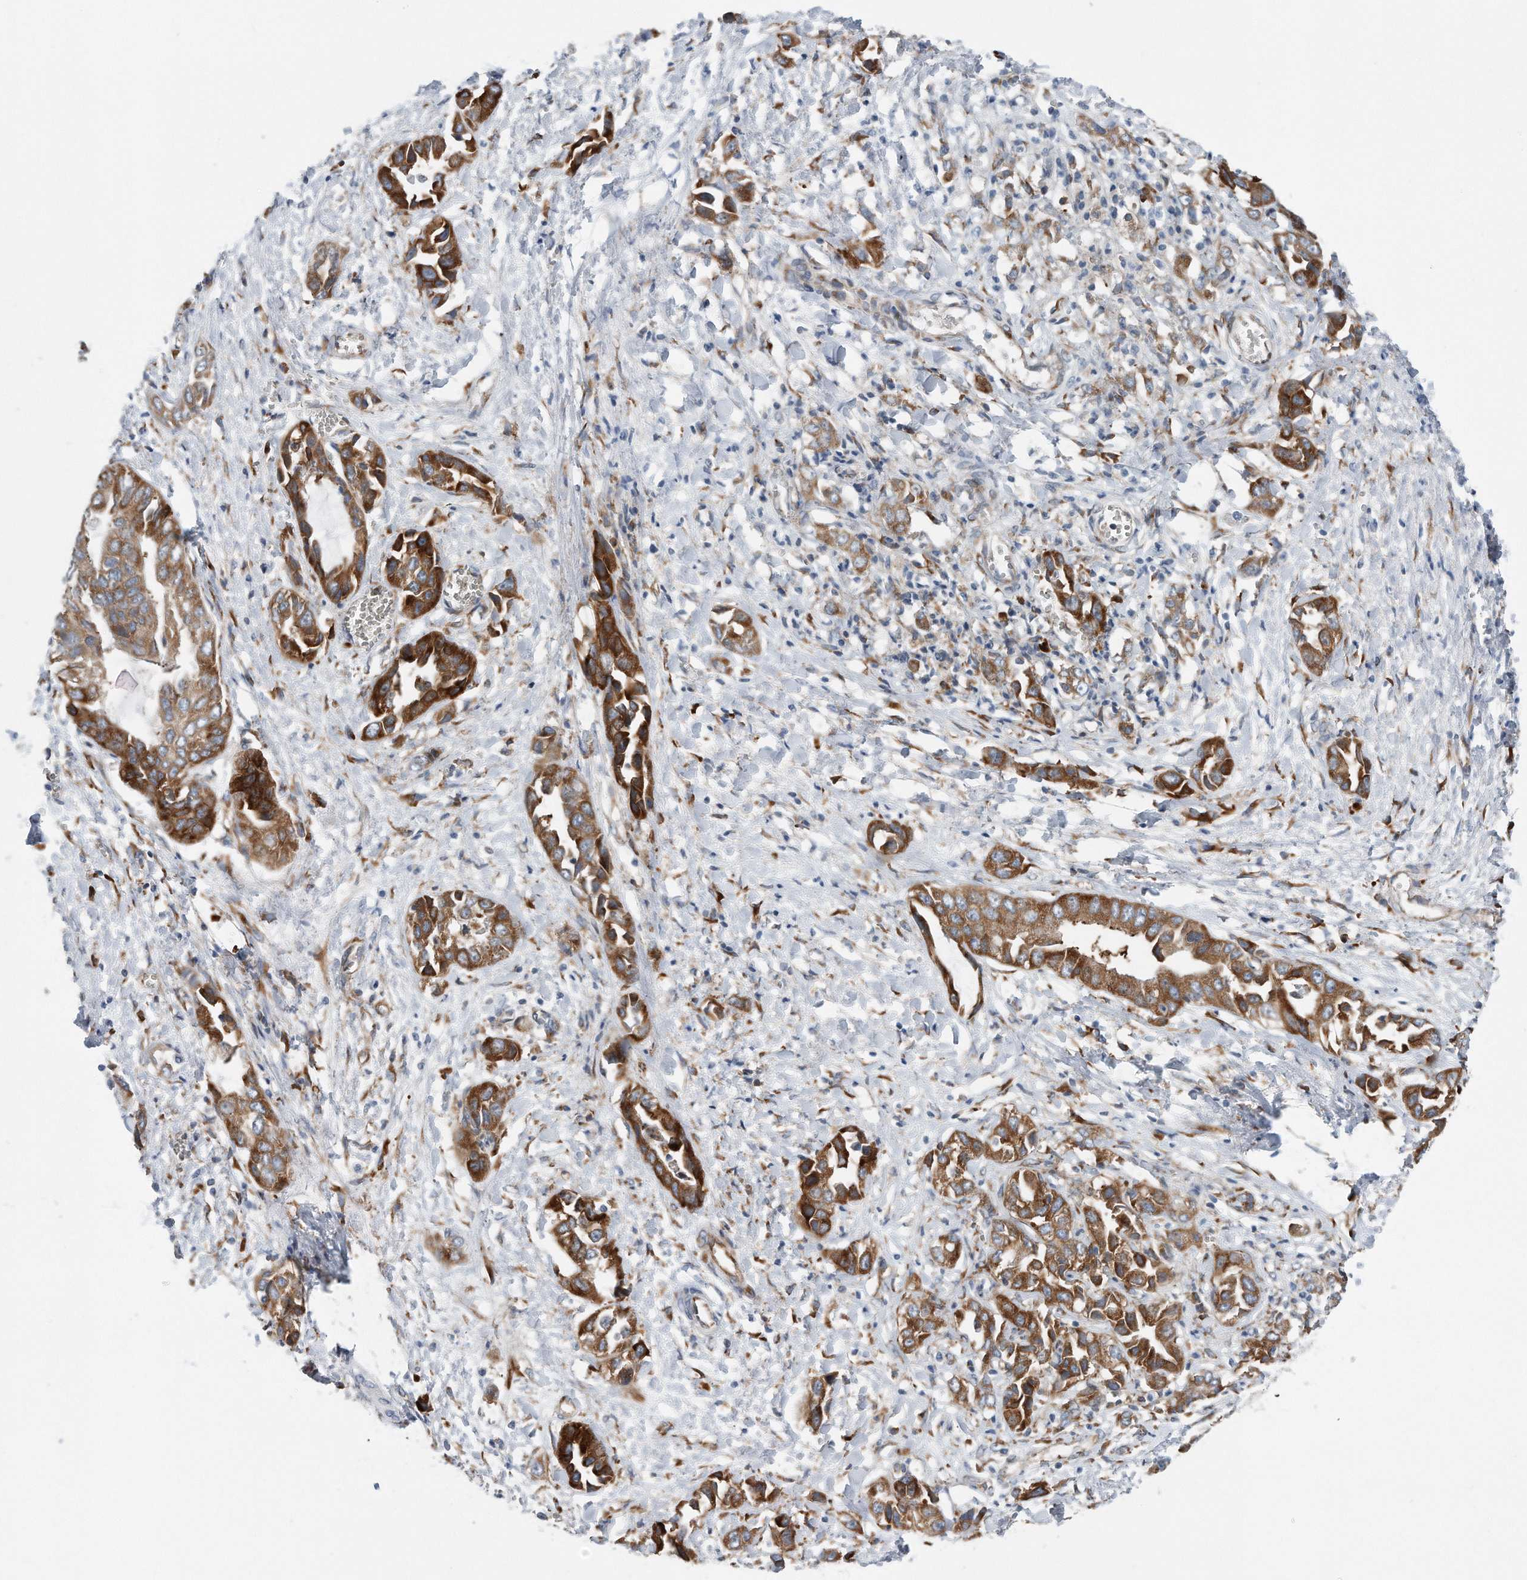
{"staining": {"intensity": "strong", "quantity": ">75%", "location": "cytoplasmic/membranous"}, "tissue": "liver cancer", "cell_type": "Tumor cells", "image_type": "cancer", "snomed": [{"axis": "morphology", "description": "Cholangiocarcinoma"}, {"axis": "topography", "description": "Liver"}], "caption": "Human cholangiocarcinoma (liver) stained with a protein marker reveals strong staining in tumor cells.", "gene": "RPL26L1", "patient": {"sex": "female", "age": 52}}